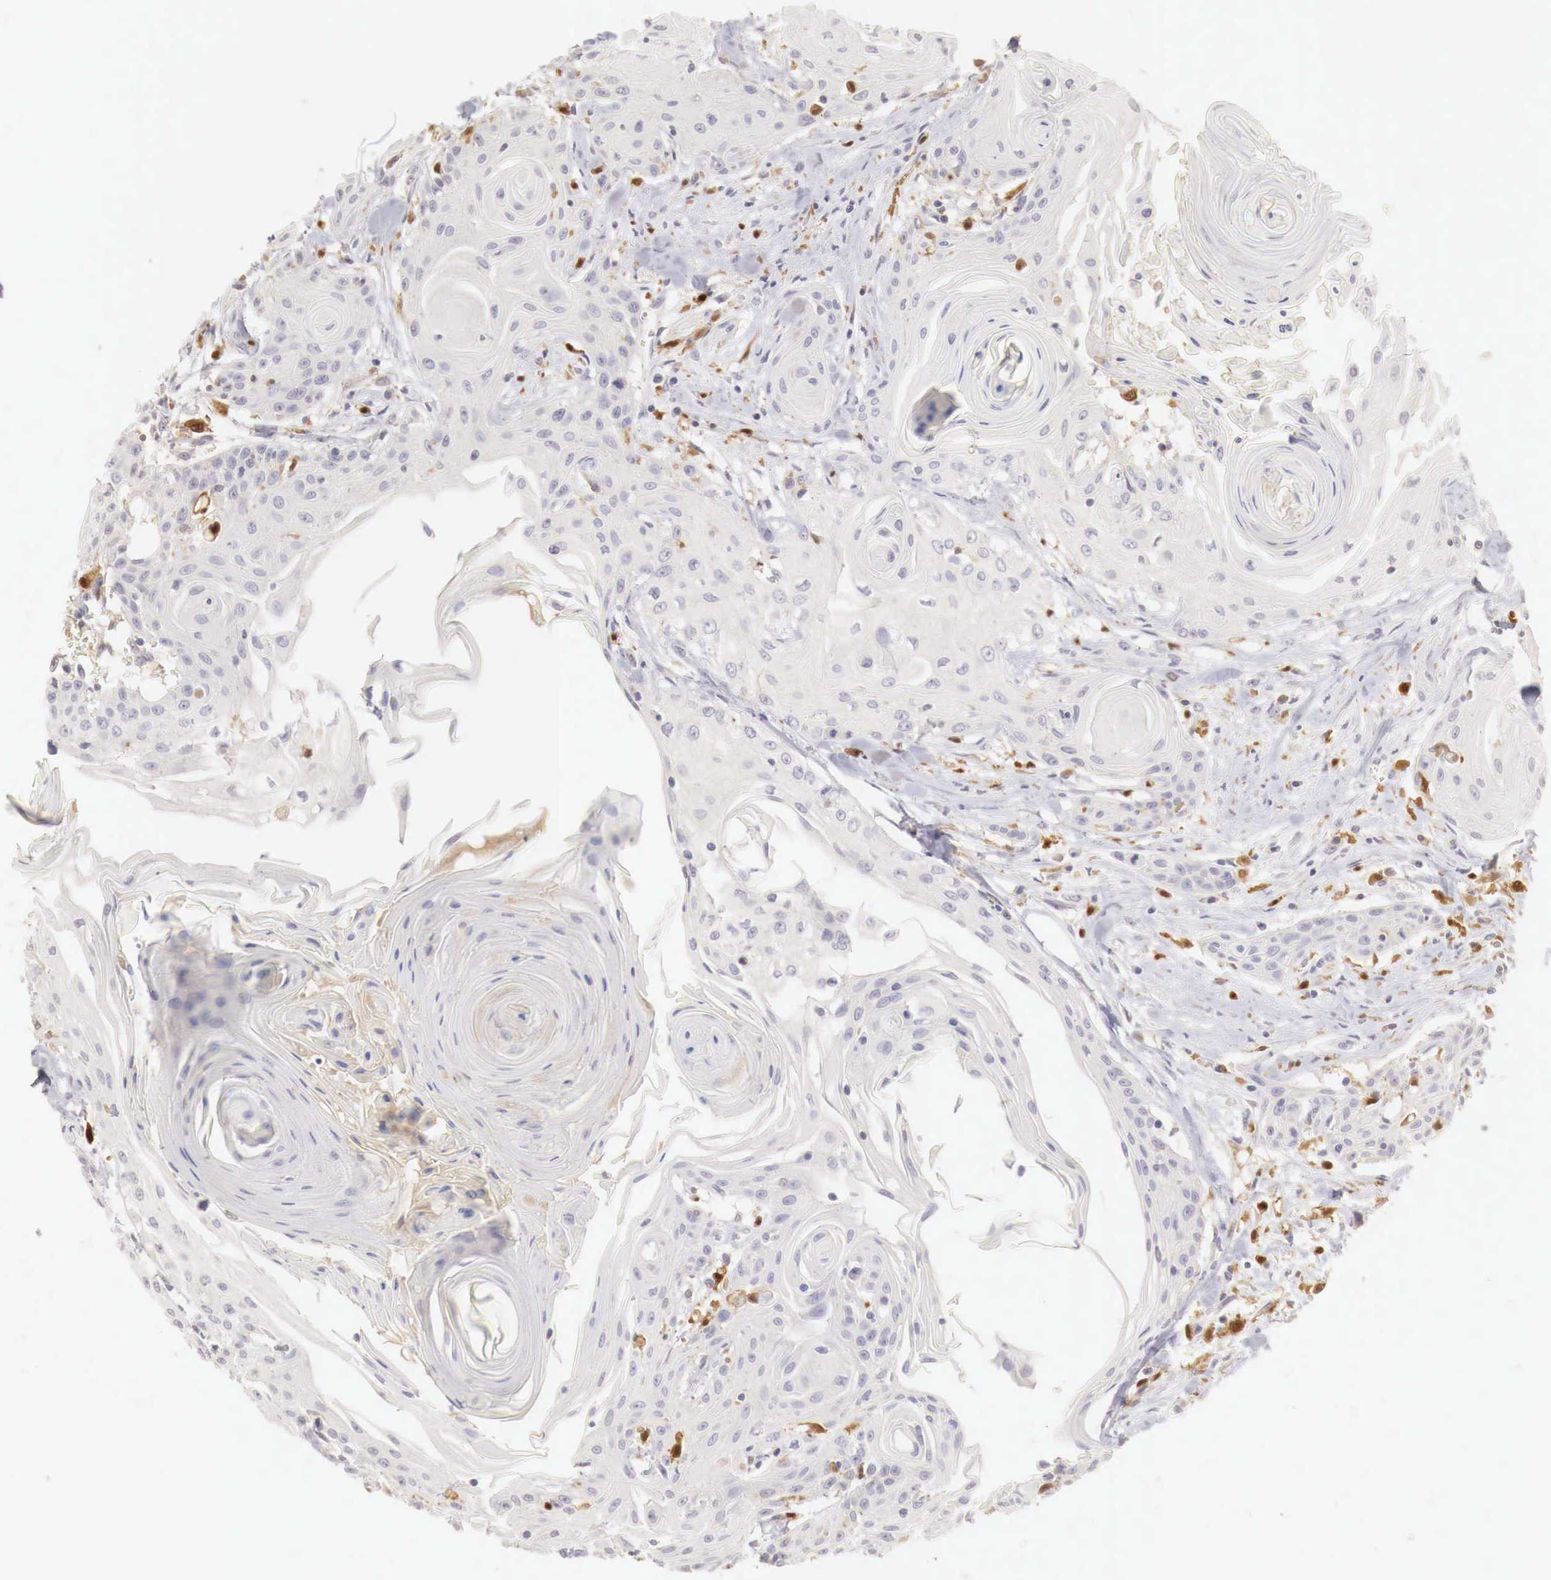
{"staining": {"intensity": "negative", "quantity": "none", "location": "none"}, "tissue": "head and neck cancer", "cell_type": "Tumor cells", "image_type": "cancer", "snomed": [{"axis": "morphology", "description": "Squamous cell carcinoma, NOS"}, {"axis": "morphology", "description": "Squamous cell carcinoma, metastatic, NOS"}, {"axis": "topography", "description": "Lymph node"}, {"axis": "topography", "description": "Salivary gland"}, {"axis": "topography", "description": "Head-Neck"}], "caption": "The micrograph displays no significant staining in tumor cells of head and neck cancer (metastatic squamous cell carcinoma). Nuclei are stained in blue.", "gene": "RENBP", "patient": {"sex": "female", "age": 74}}